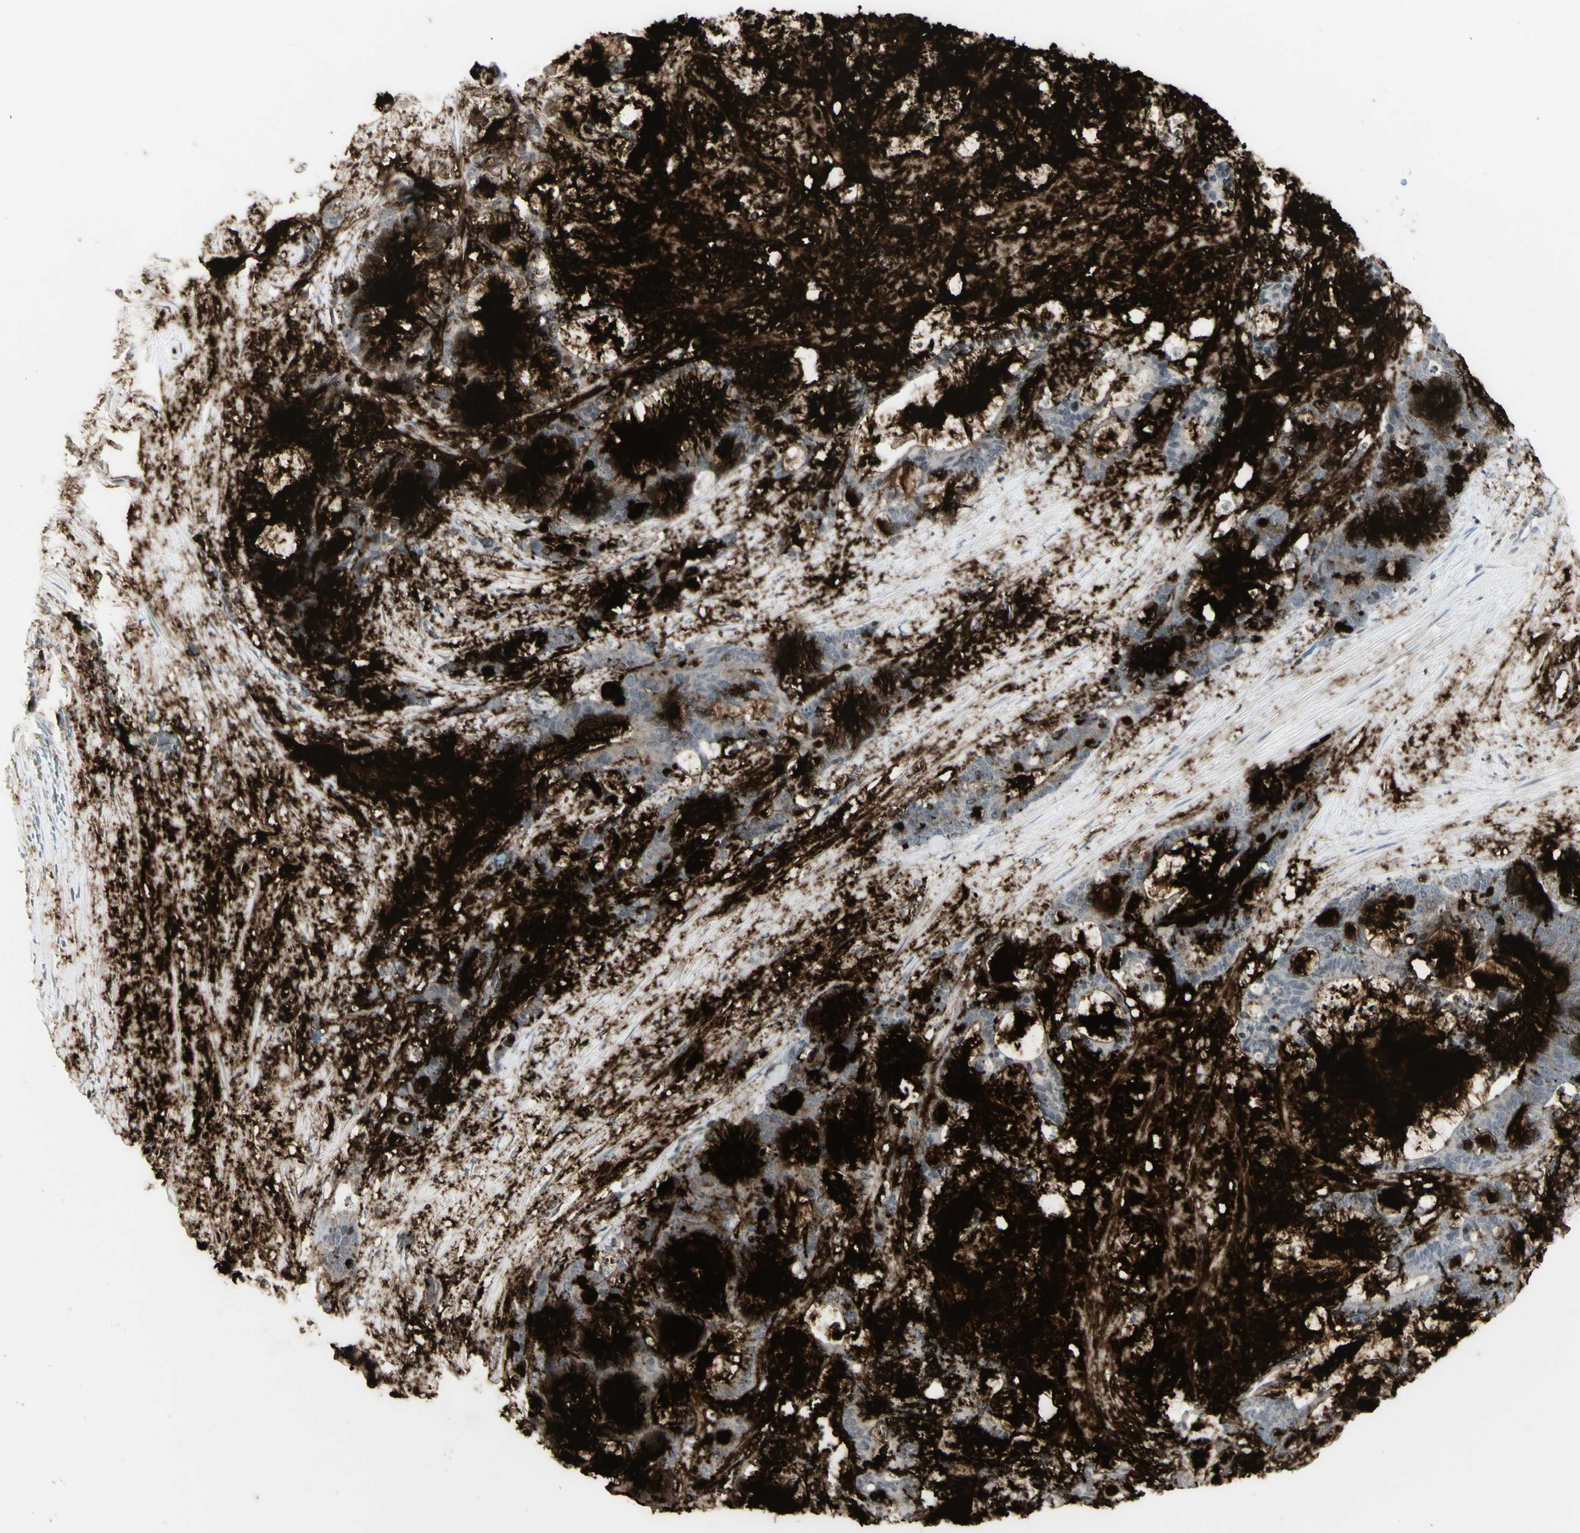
{"staining": {"intensity": "negative", "quantity": "none", "location": "none"}, "tissue": "liver cancer", "cell_type": "Tumor cells", "image_type": "cancer", "snomed": [{"axis": "morphology", "description": "Cholangiocarcinoma"}, {"axis": "topography", "description": "Liver"}], "caption": "This image is of liver cancer stained with immunohistochemistry to label a protein in brown with the nuclei are counter-stained blue. There is no staining in tumor cells.", "gene": "MUC5AC", "patient": {"sex": "female", "age": 73}}